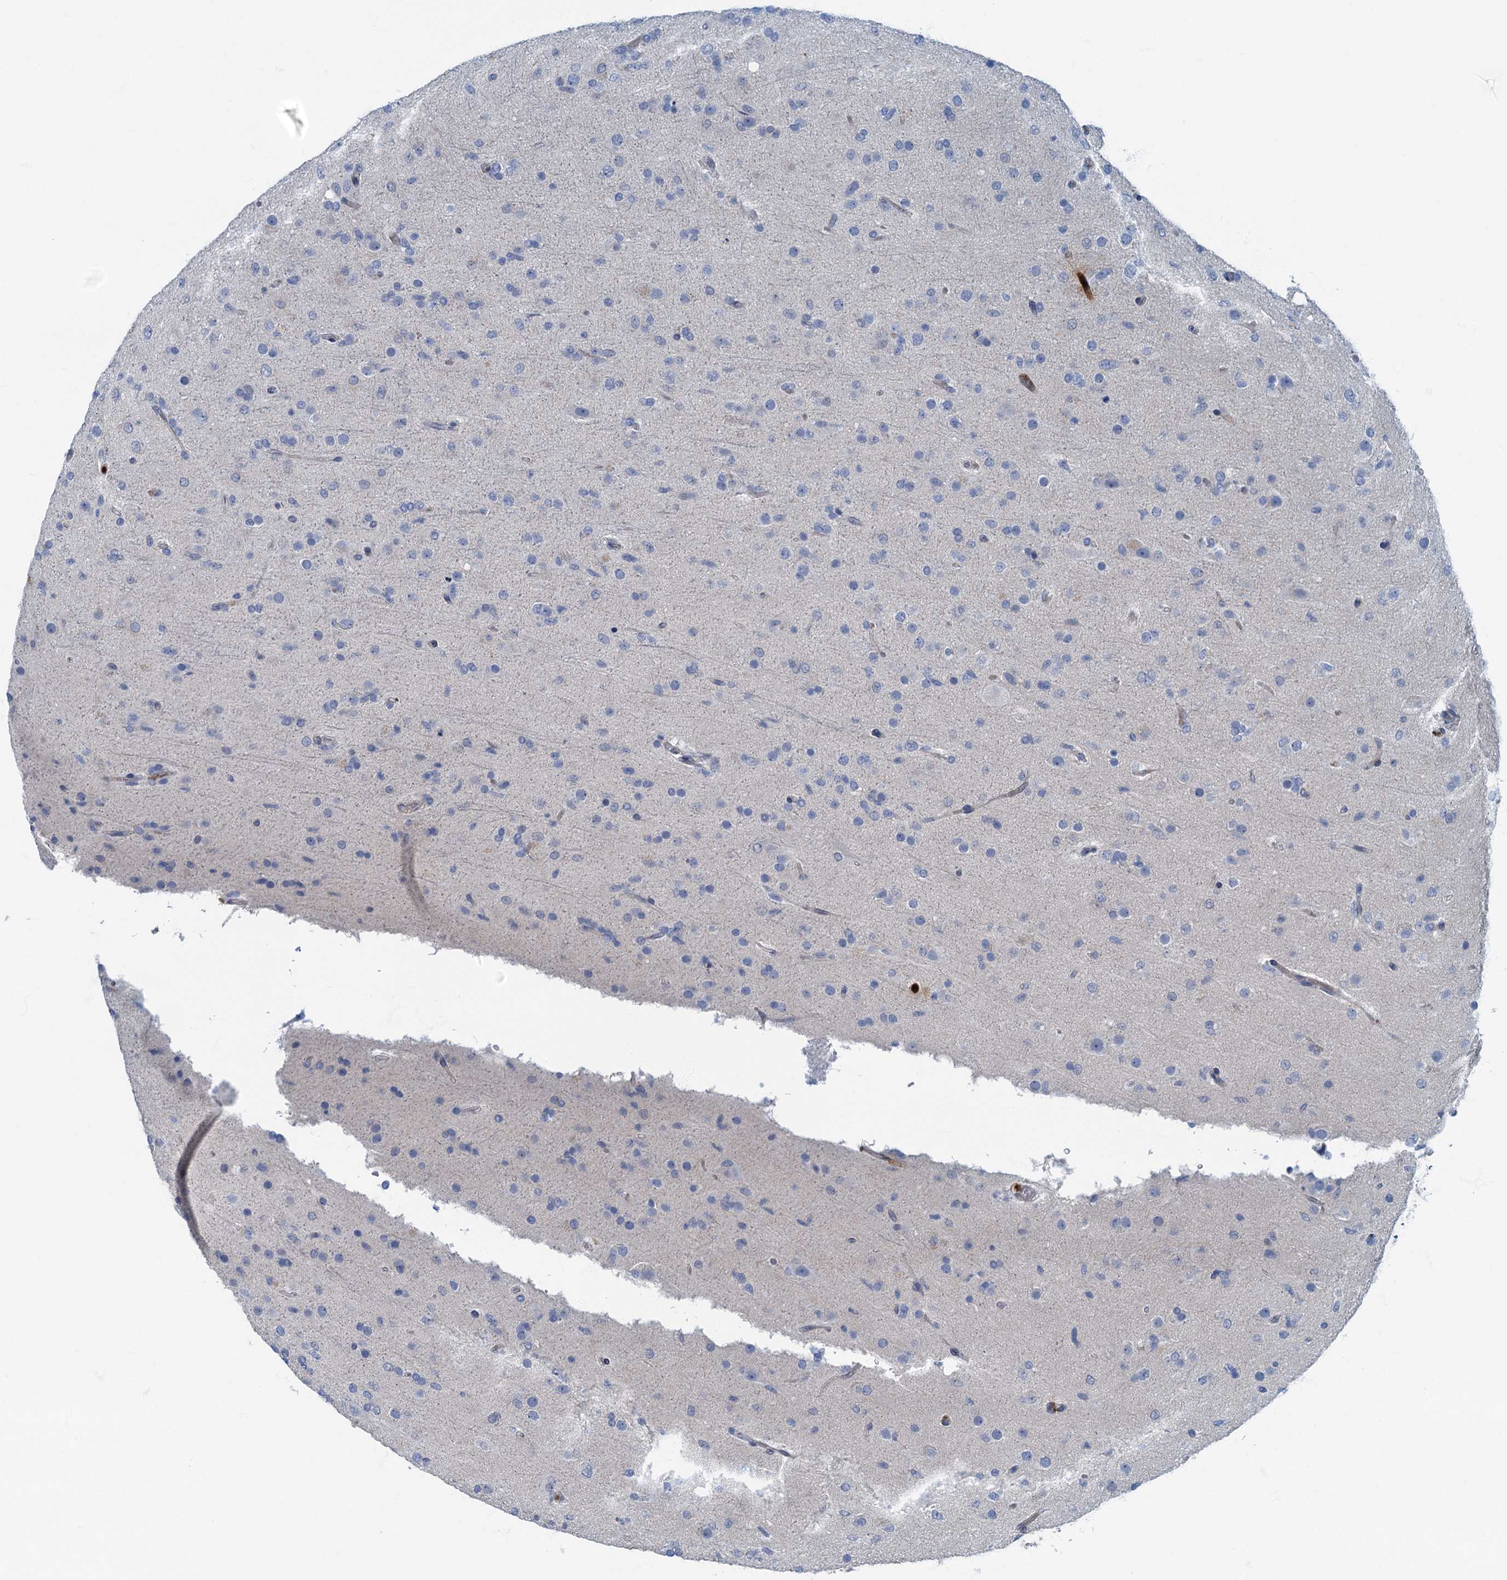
{"staining": {"intensity": "negative", "quantity": "none", "location": "none"}, "tissue": "glioma", "cell_type": "Tumor cells", "image_type": "cancer", "snomed": [{"axis": "morphology", "description": "Glioma, malignant, Low grade"}, {"axis": "topography", "description": "Brain"}], "caption": "DAB (3,3'-diaminobenzidine) immunohistochemical staining of low-grade glioma (malignant) reveals no significant positivity in tumor cells. (DAB immunohistochemistry, high magnification).", "gene": "ANKDD1A", "patient": {"sex": "male", "age": 65}}